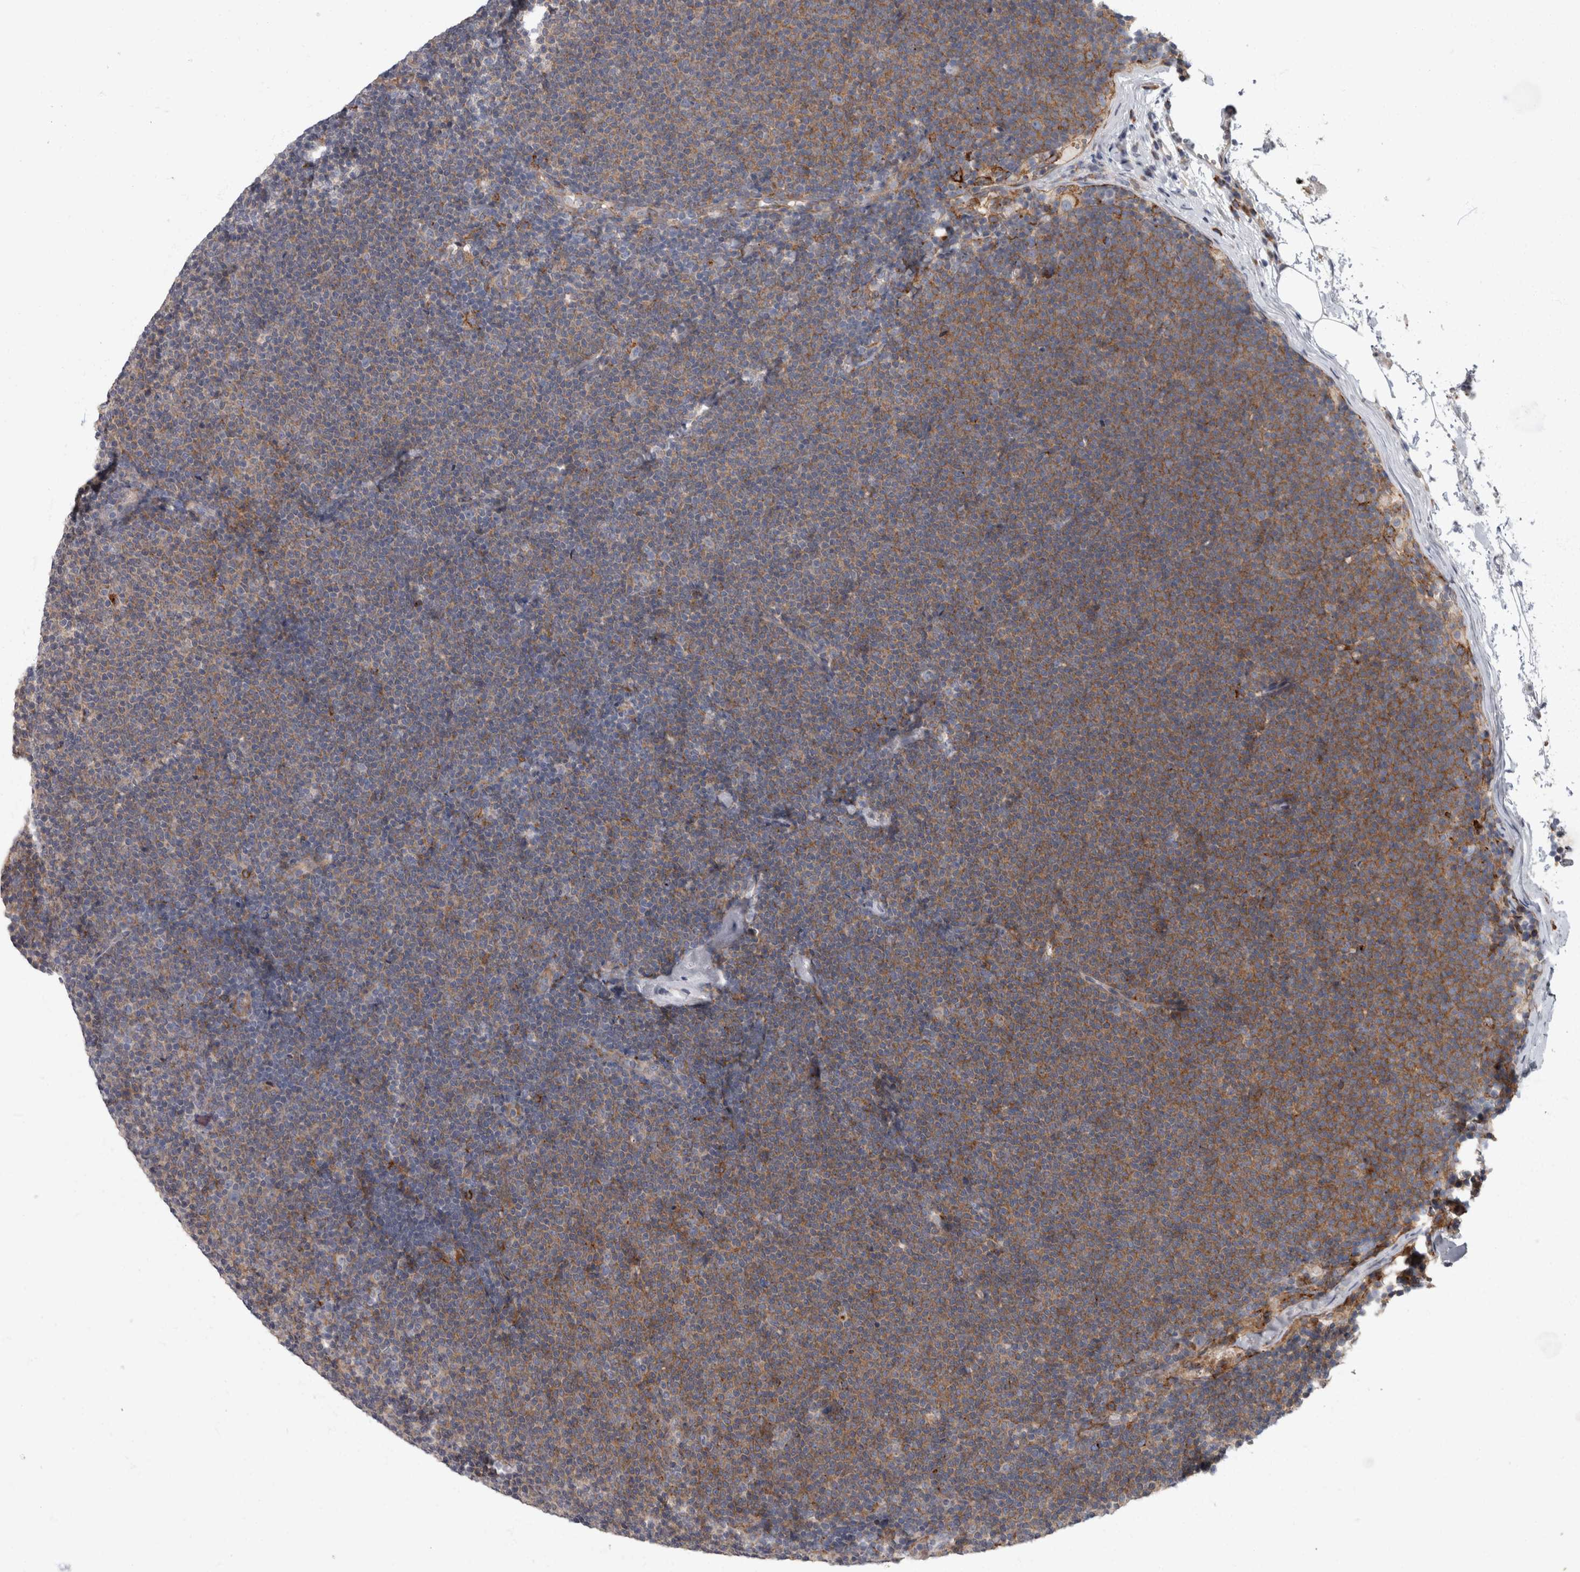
{"staining": {"intensity": "moderate", "quantity": "25%-75%", "location": "cytoplasmic/membranous"}, "tissue": "lymphoma", "cell_type": "Tumor cells", "image_type": "cancer", "snomed": [{"axis": "morphology", "description": "Malignant lymphoma, non-Hodgkin's type, Low grade"}, {"axis": "topography", "description": "Lymph node"}], "caption": "Immunohistochemistry (DAB (3,3'-diaminobenzidine)) staining of low-grade malignant lymphoma, non-Hodgkin's type reveals moderate cytoplasmic/membranous protein expression in approximately 25%-75% of tumor cells. The staining was performed using DAB (3,3'-diaminobenzidine) to visualize the protein expression in brown, while the nuclei were stained in blue with hematoxylin (Magnification: 20x).", "gene": "CDC42BPG", "patient": {"sex": "female", "age": 53}}